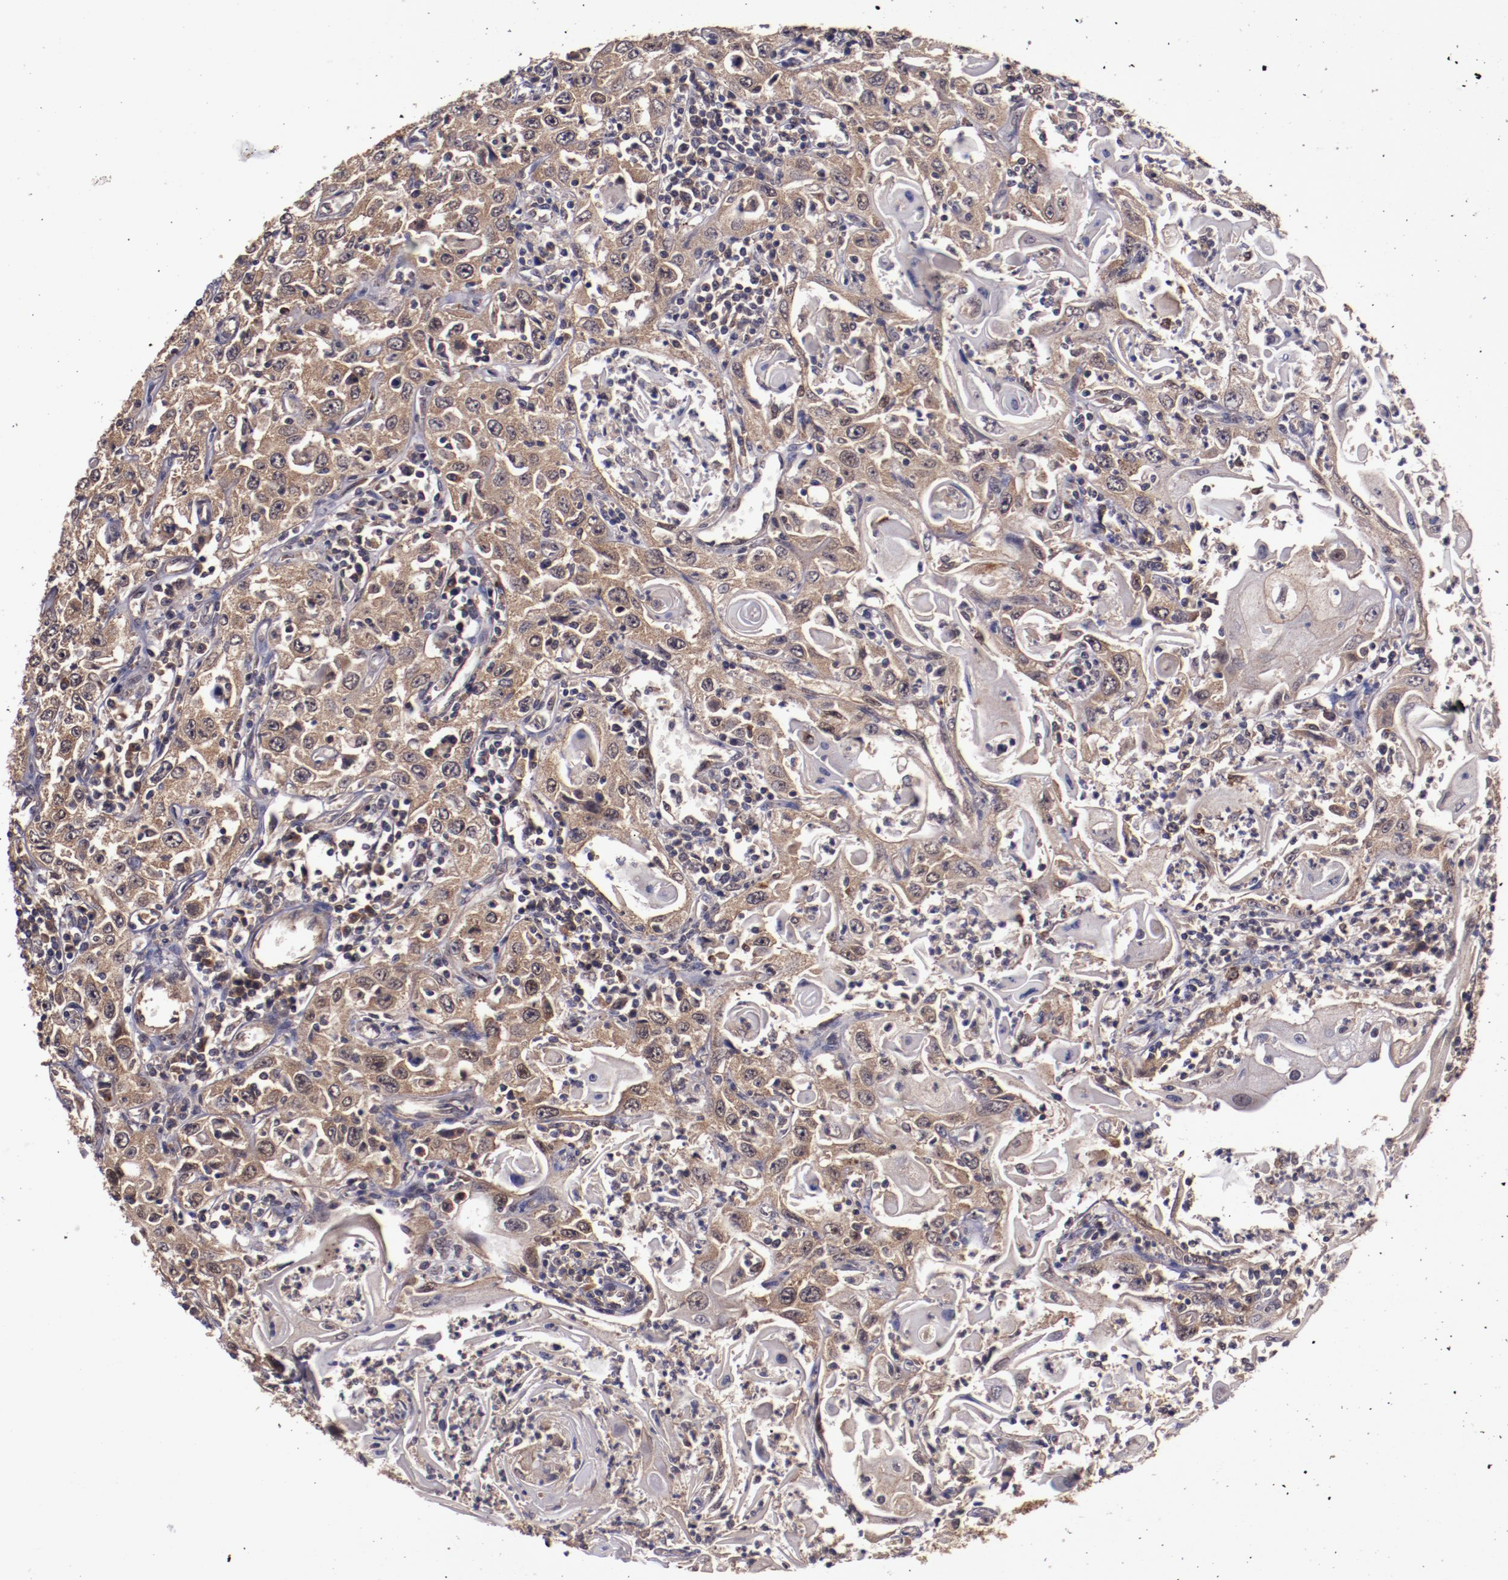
{"staining": {"intensity": "weak", "quantity": ">75%", "location": "cytoplasmic/membranous,nuclear"}, "tissue": "head and neck cancer", "cell_type": "Tumor cells", "image_type": "cancer", "snomed": [{"axis": "morphology", "description": "Squamous cell carcinoma, NOS"}, {"axis": "topography", "description": "Oral tissue"}, {"axis": "topography", "description": "Head-Neck"}], "caption": "Immunohistochemical staining of head and neck cancer (squamous cell carcinoma) demonstrates low levels of weak cytoplasmic/membranous and nuclear expression in approximately >75% of tumor cells.", "gene": "FTSJ1", "patient": {"sex": "female", "age": 76}}